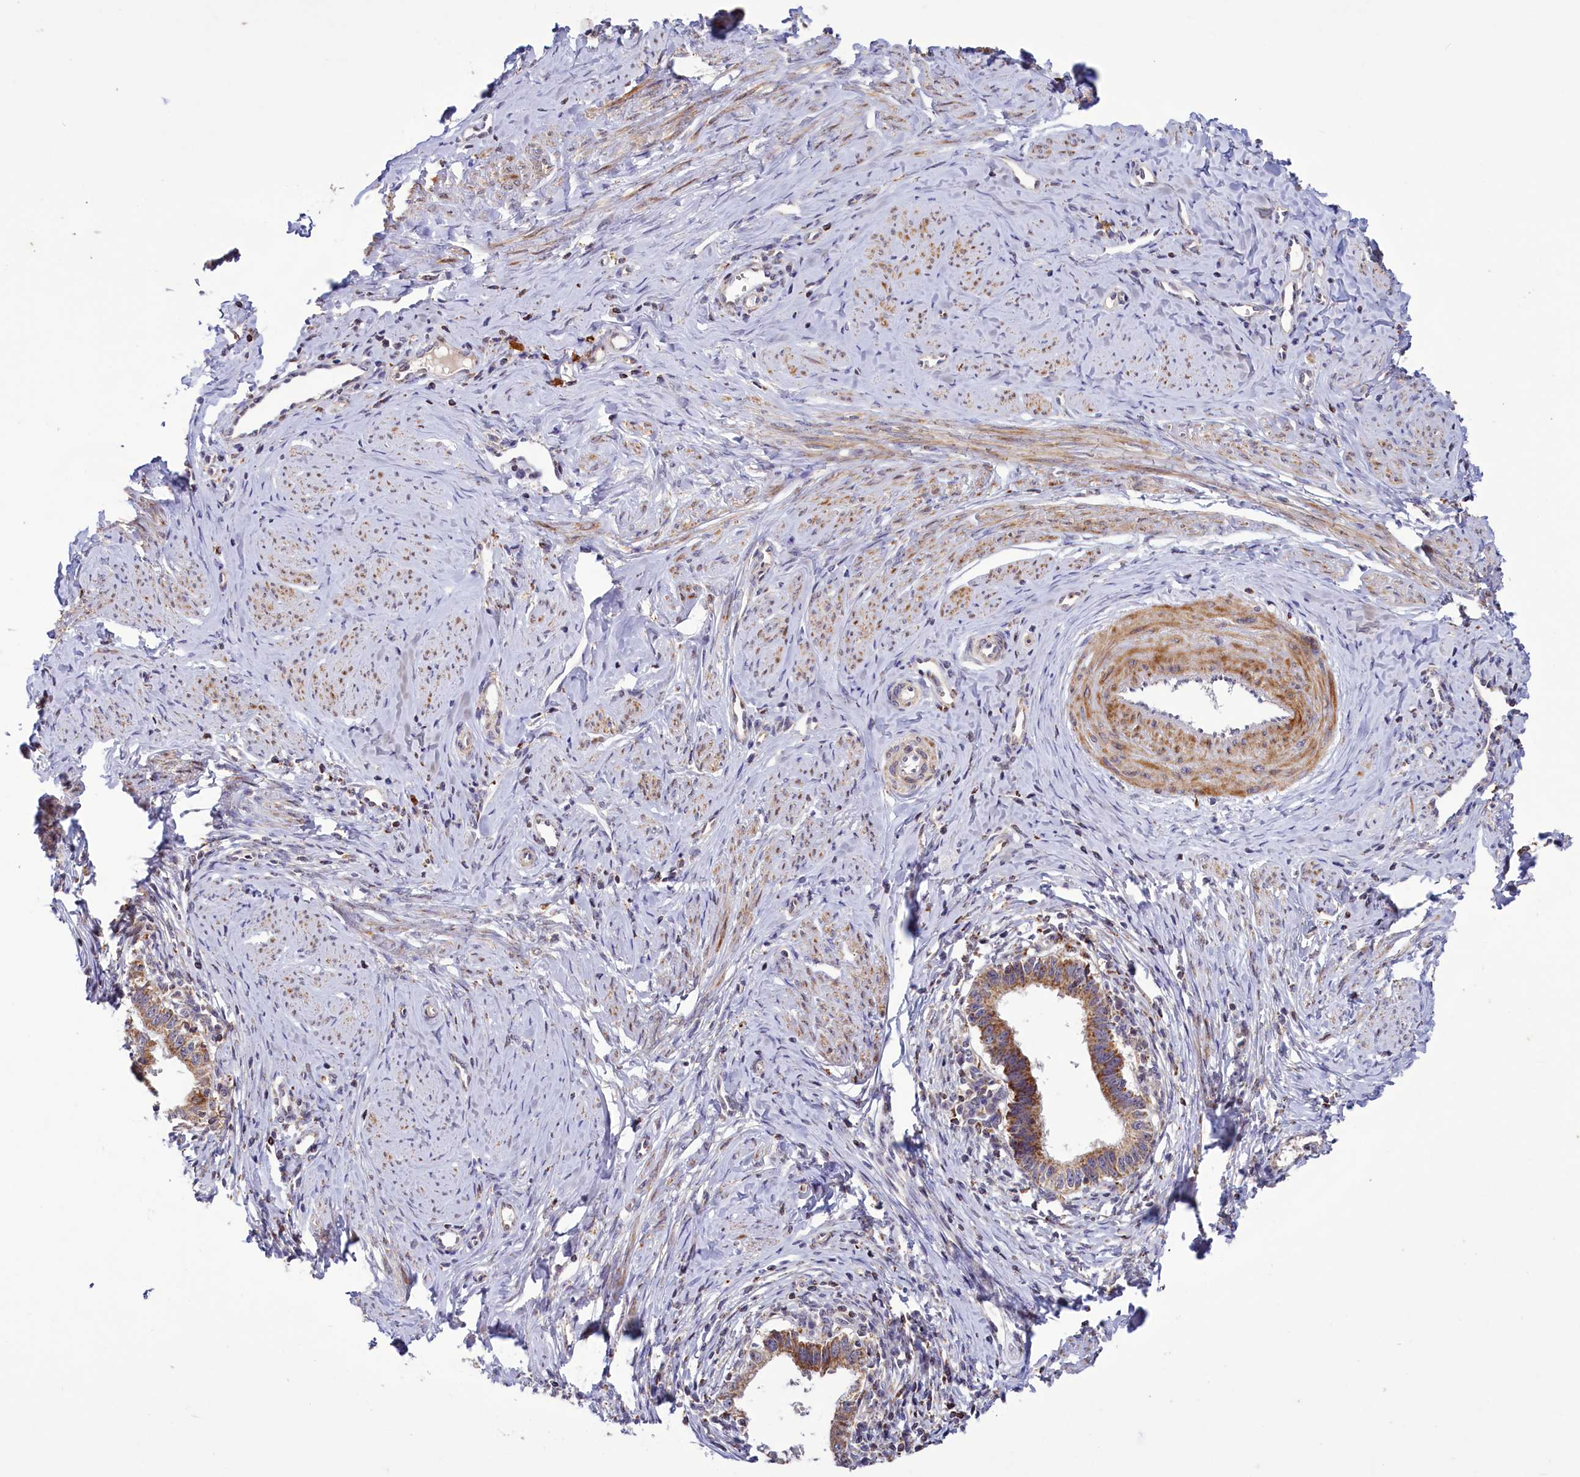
{"staining": {"intensity": "moderate", "quantity": ">75%", "location": "cytoplasmic/membranous"}, "tissue": "cervical cancer", "cell_type": "Tumor cells", "image_type": "cancer", "snomed": [{"axis": "morphology", "description": "Adenocarcinoma, NOS"}, {"axis": "topography", "description": "Cervix"}], "caption": "A micrograph of cervical cancer stained for a protein shows moderate cytoplasmic/membranous brown staining in tumor cells.", "gene": "DYNC2H1", "patient": {"sex": "female", "age": 36}}